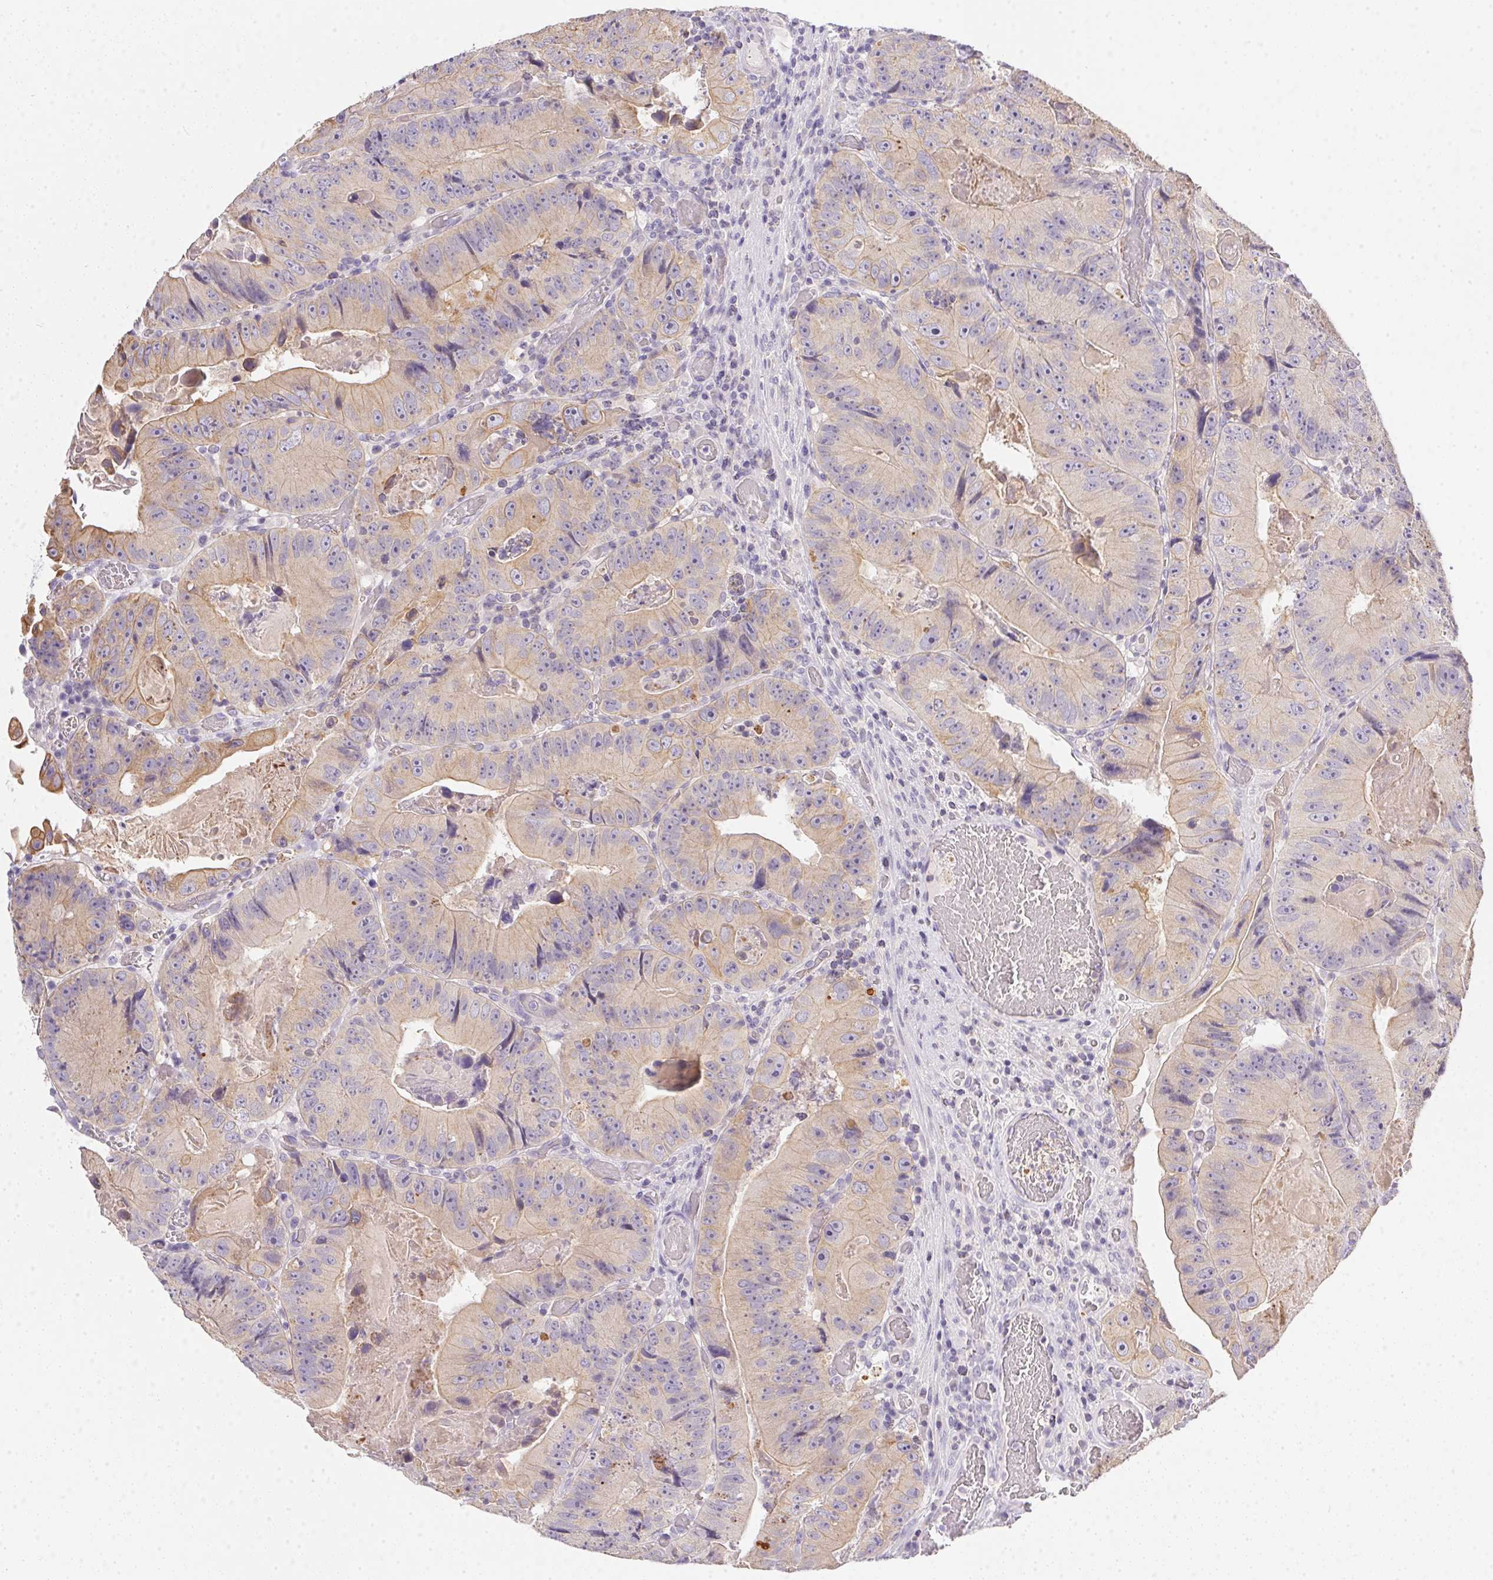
{"staining": {"intensity": "weak", "quantity": "<25%", "location": "cytoplasmic/membranous"}, "tissue": "colorectal cancer", "cell_type": "Tumor cells", "image_type": "cancer", "snomed": [{"axis": "morphology", "description": "Adenocarcinoma, NOS"}, {"axis": "topography", "description": "Colon"}], "caption": "The IHC photomicrograph has no significant staining in tumor cells of colorectal cancer (adenocarcinoma) tissue.", "gene": "SLC17A7", "patient": {"sex": "female", "age": 86}}